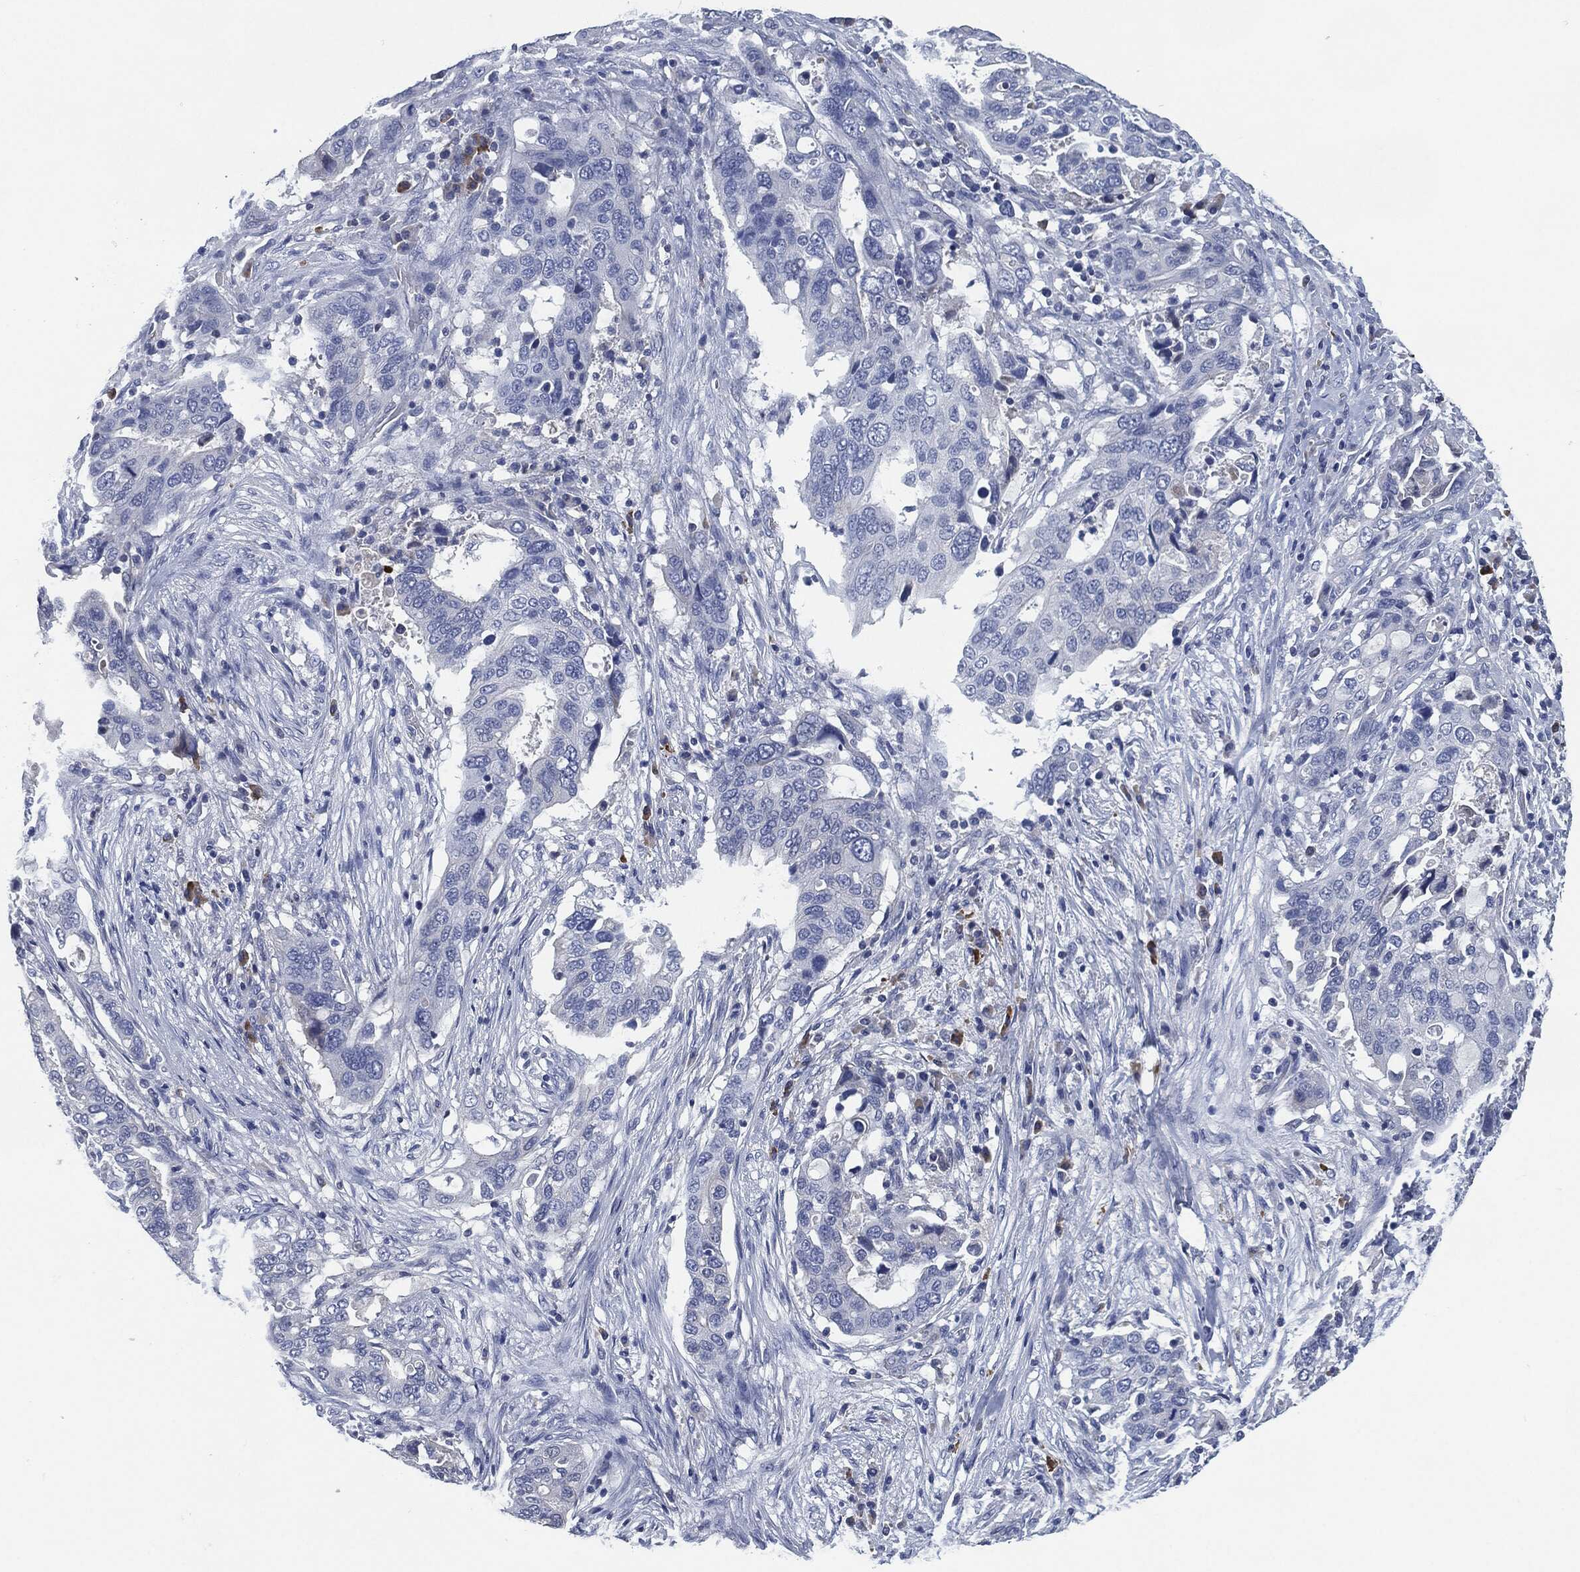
{"staining": {"intensity": "negative", "quantity": "none", "location": "none"}, "tissue": "stomach cancer", "cell_type": "Tumor cells", "image_type": "cancer", "snomed": [{"axis": "morphology", "description": "Adenocarcinoma, NOS"}, {"axis": "topography", "description": "Stomach"}], "caption": "Human adenocarcinoma (stomach) stained for a protein using immunohistochemistry (IHC) demonstrates no expression in tumor cells.", "gene": "CD27", "patient": {"sex": "male", "age": 54}}